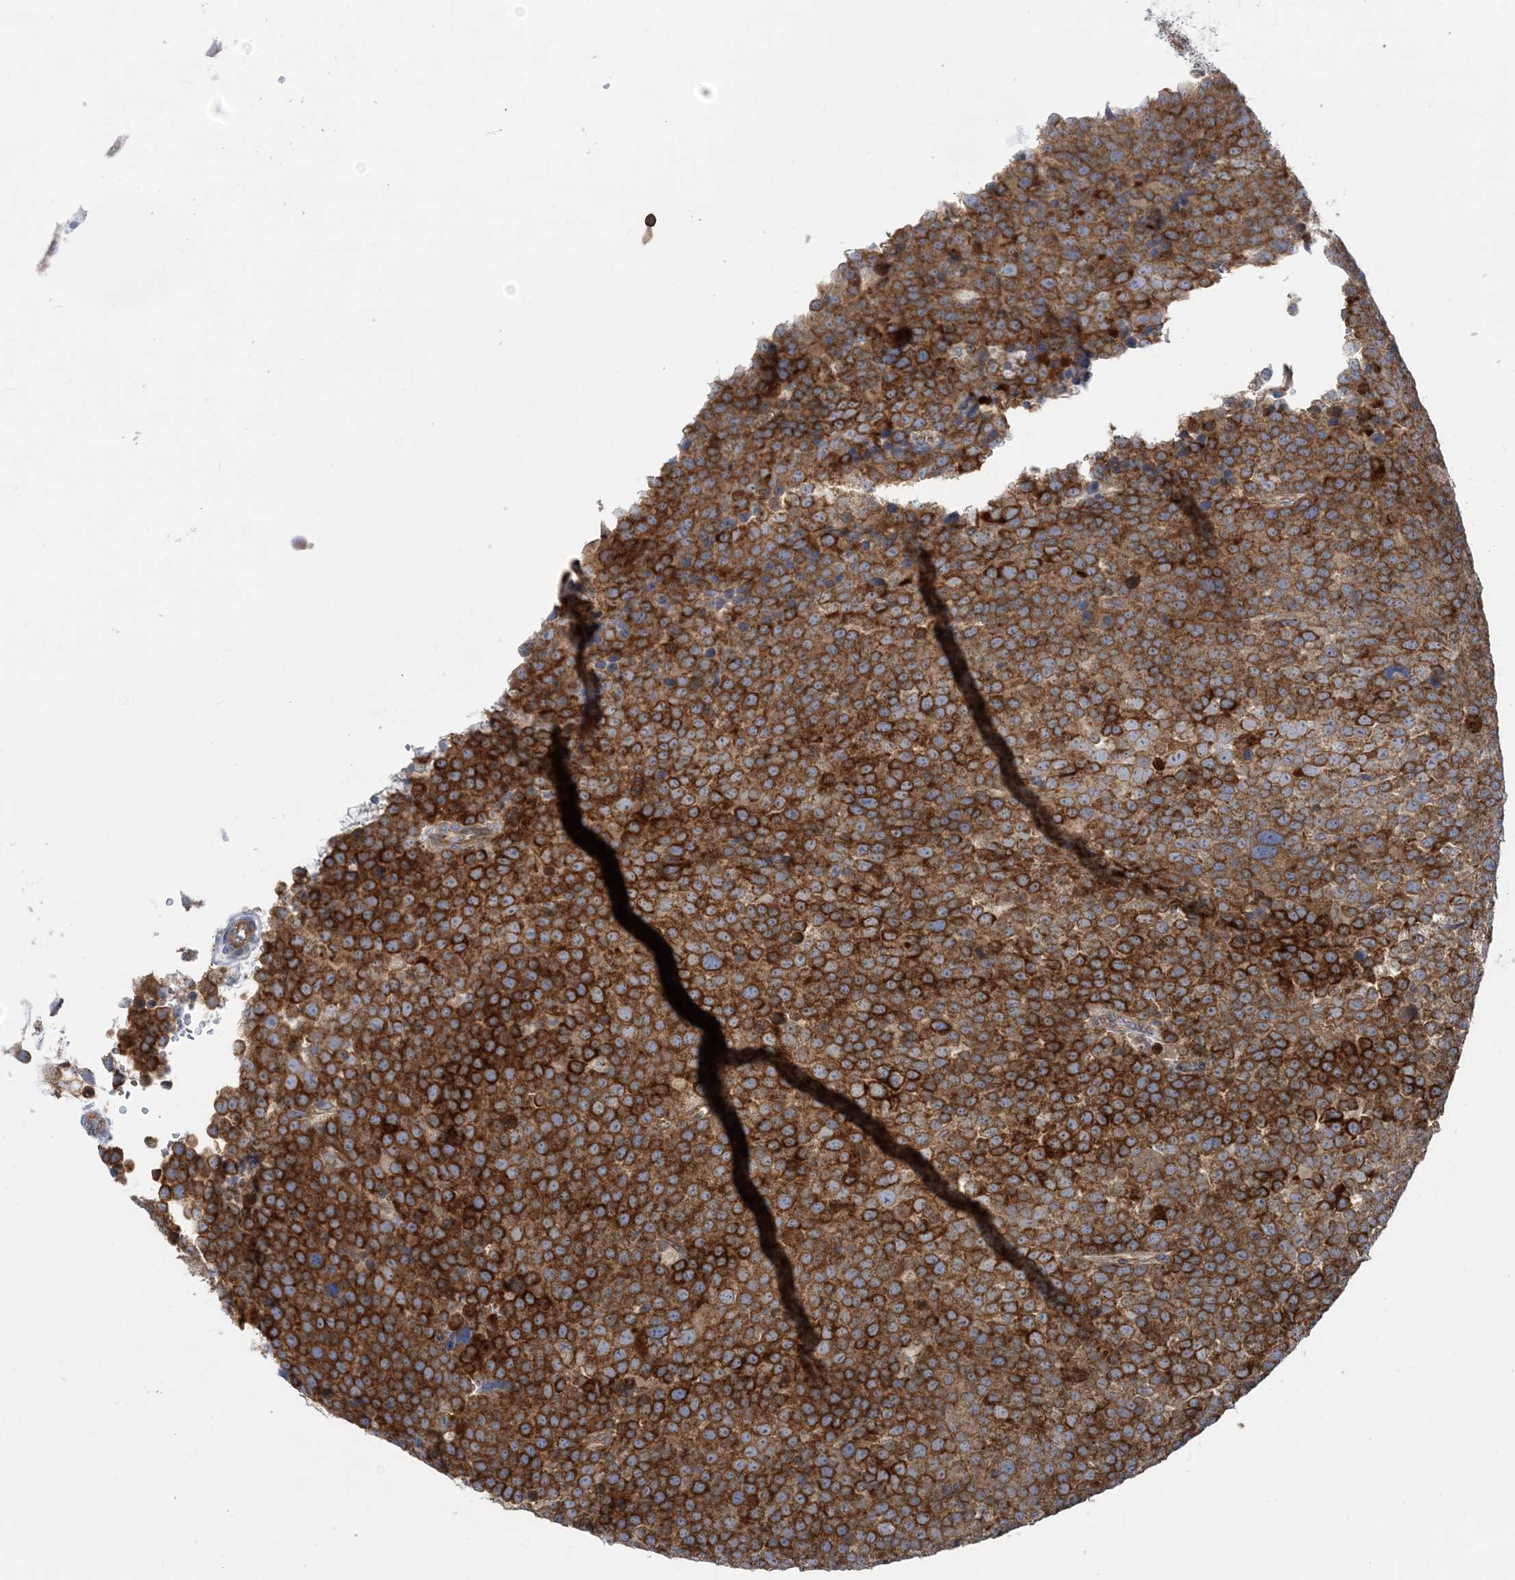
{"staining": {"intensity": "strong", "quantity": ">75%", "location": "cytoplasmic/membranous"}, "tissue": "testis cancer", "cell_type": "Tumor cells", "image_type": "cancer", "snomed": [{"axis": "morphology", "description": "Seminoma, NOS"}, {"axis": "topography", "description": "Testis"}], "caption": "Immunohistochemical staining of human seminoma (testis) shows high levels of strong cytoplasmic/membranous protein staining in about >75% of tumor cells. The staining was performed using DAB to visualize the protein expression in brown, while the nuclei were stained in blue with hematoxylin (Magnification: 20x).", "gene": "FAM114A2", "patient": {"sex": "male", "age": 71}}